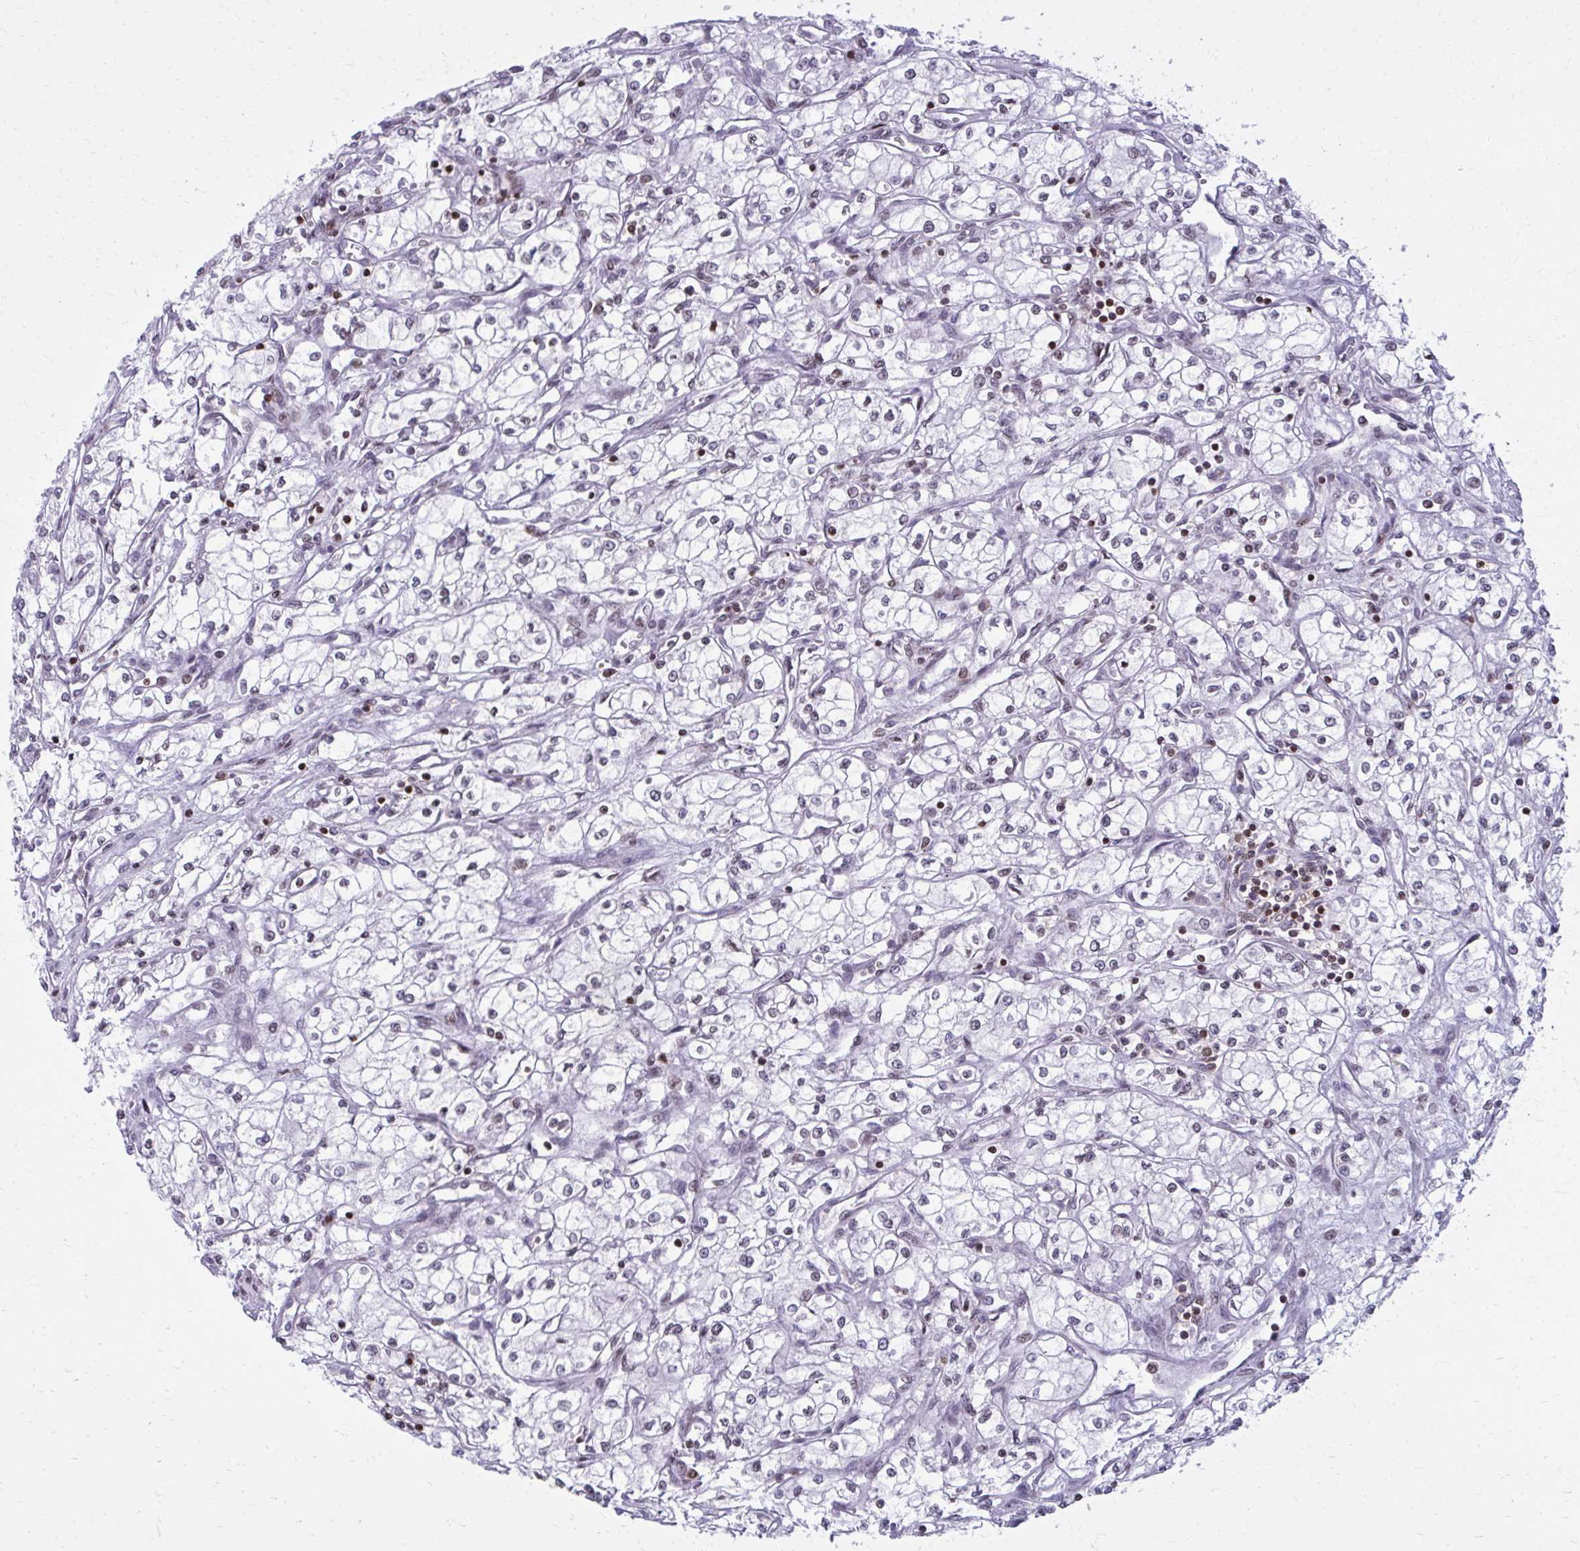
{"staining": {"intensity": "negative", "quantity": "none", "location": "none"}, "tissue": "renal cancer", "cell_type": "Tumor cells", "image_type": "cancer", "snomed": [{"axis": "morphology", "description": "Adenocarcinoma, NOS"}, {"axis": "topography", "description": "Kidney"}], "caption": "This is an immunohistochemistry (IHC) image of renal cancer (adenocarcinoma). There is no expression in tumor cells.", "gene": "AP5M1", "patient": {"sex": "male", "age": 59}}